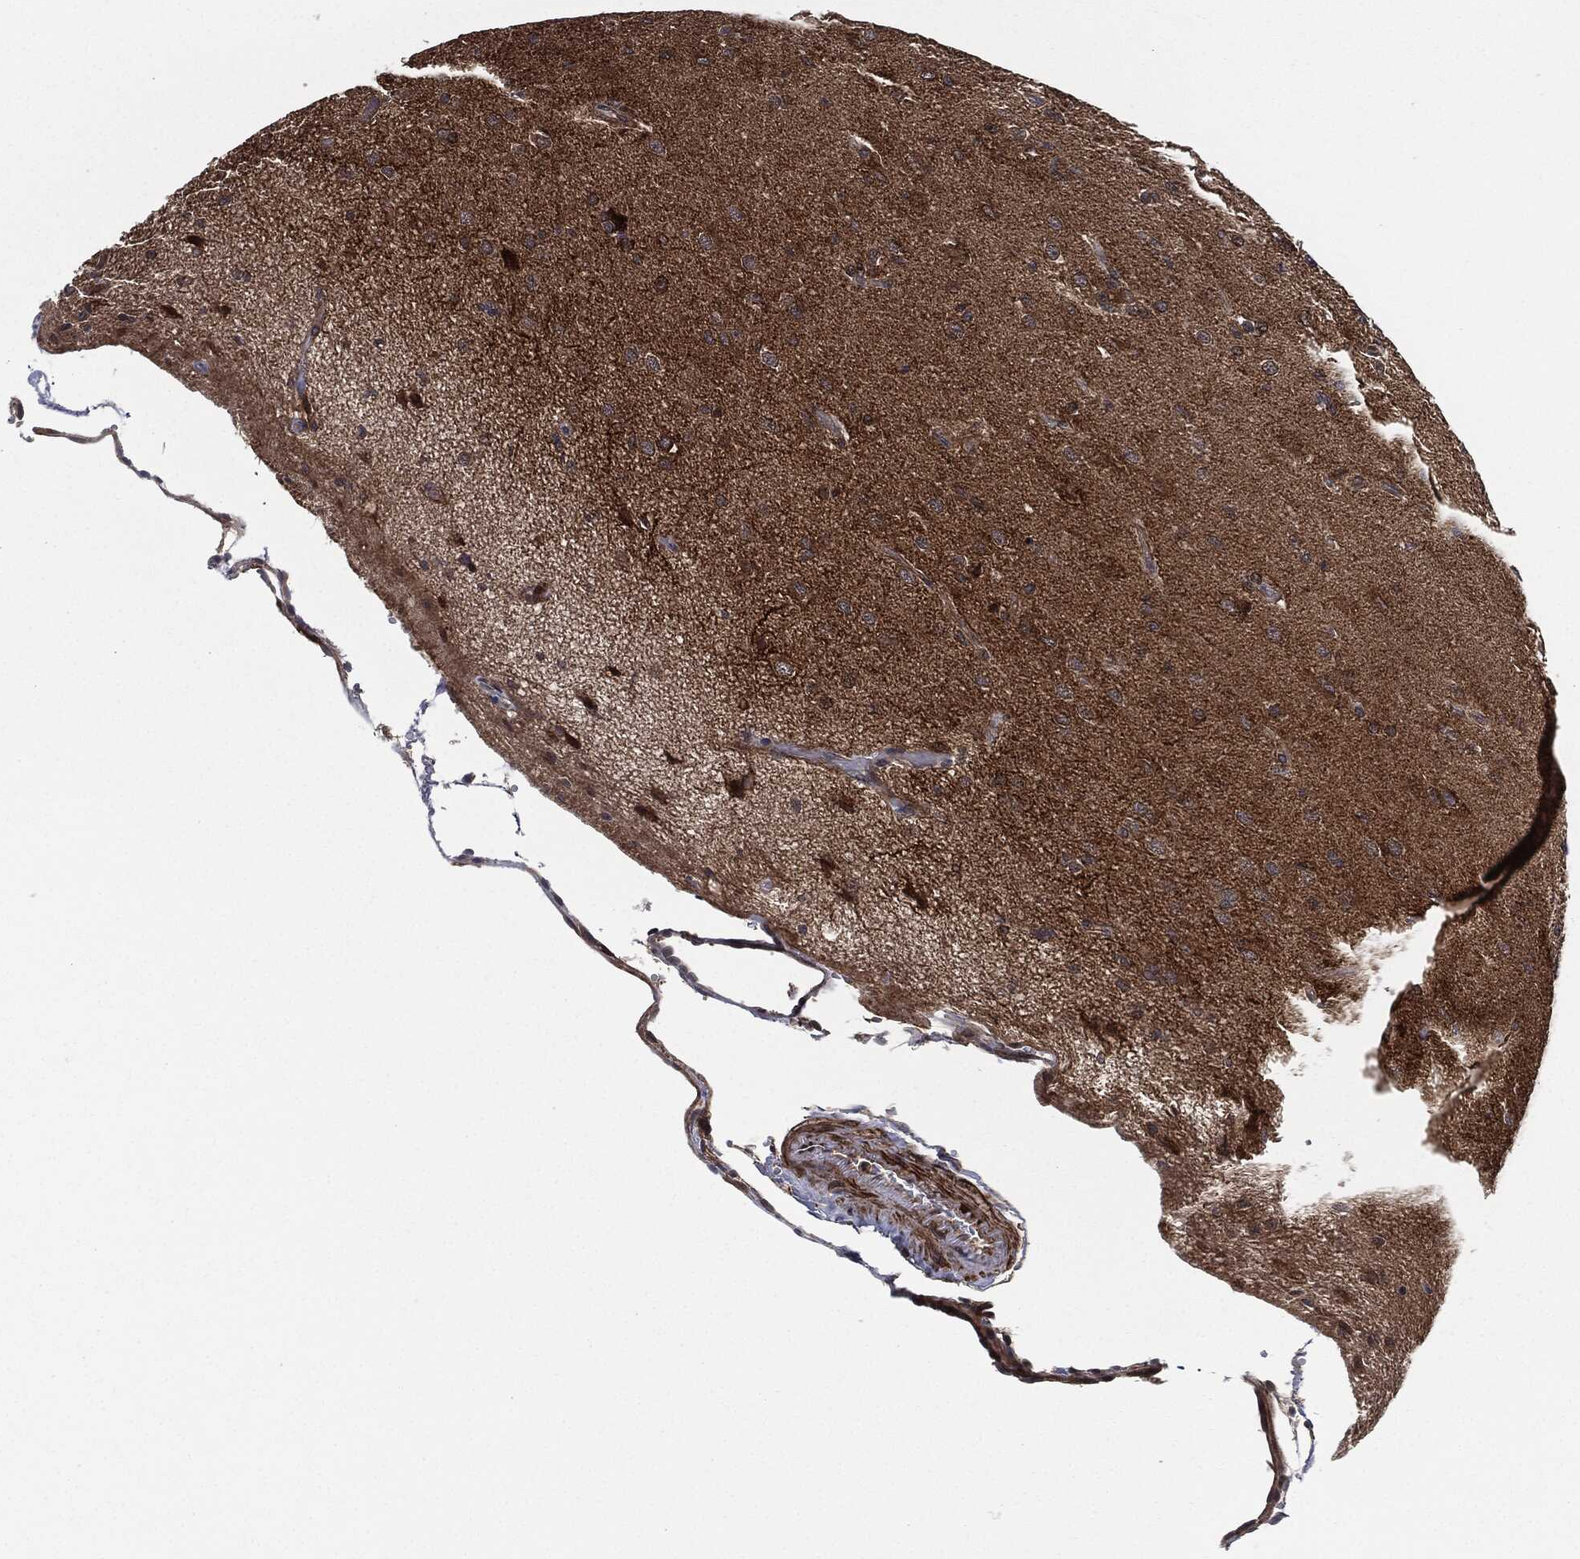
{"staining": {"intensity": "weak", "quantity": "25%-75%", "location": "cytoplasmic/membranous"}, "tissue": "glioma", "cell_type": "Tumor cells", "image_type": "cancer", "snomed": [{"axis": "morphology", "description": "Glioma, malignant, High grade"}, {"axis": "topography", "description": "Brain"}], "caption": "Weak cytoplasmic/membranous positivity is appreciated in about 25%-75% of tumor cells in high-grade glioma (malignant).", "gene": "UBR1", "patient": {"sex": "male", "age": 56}}